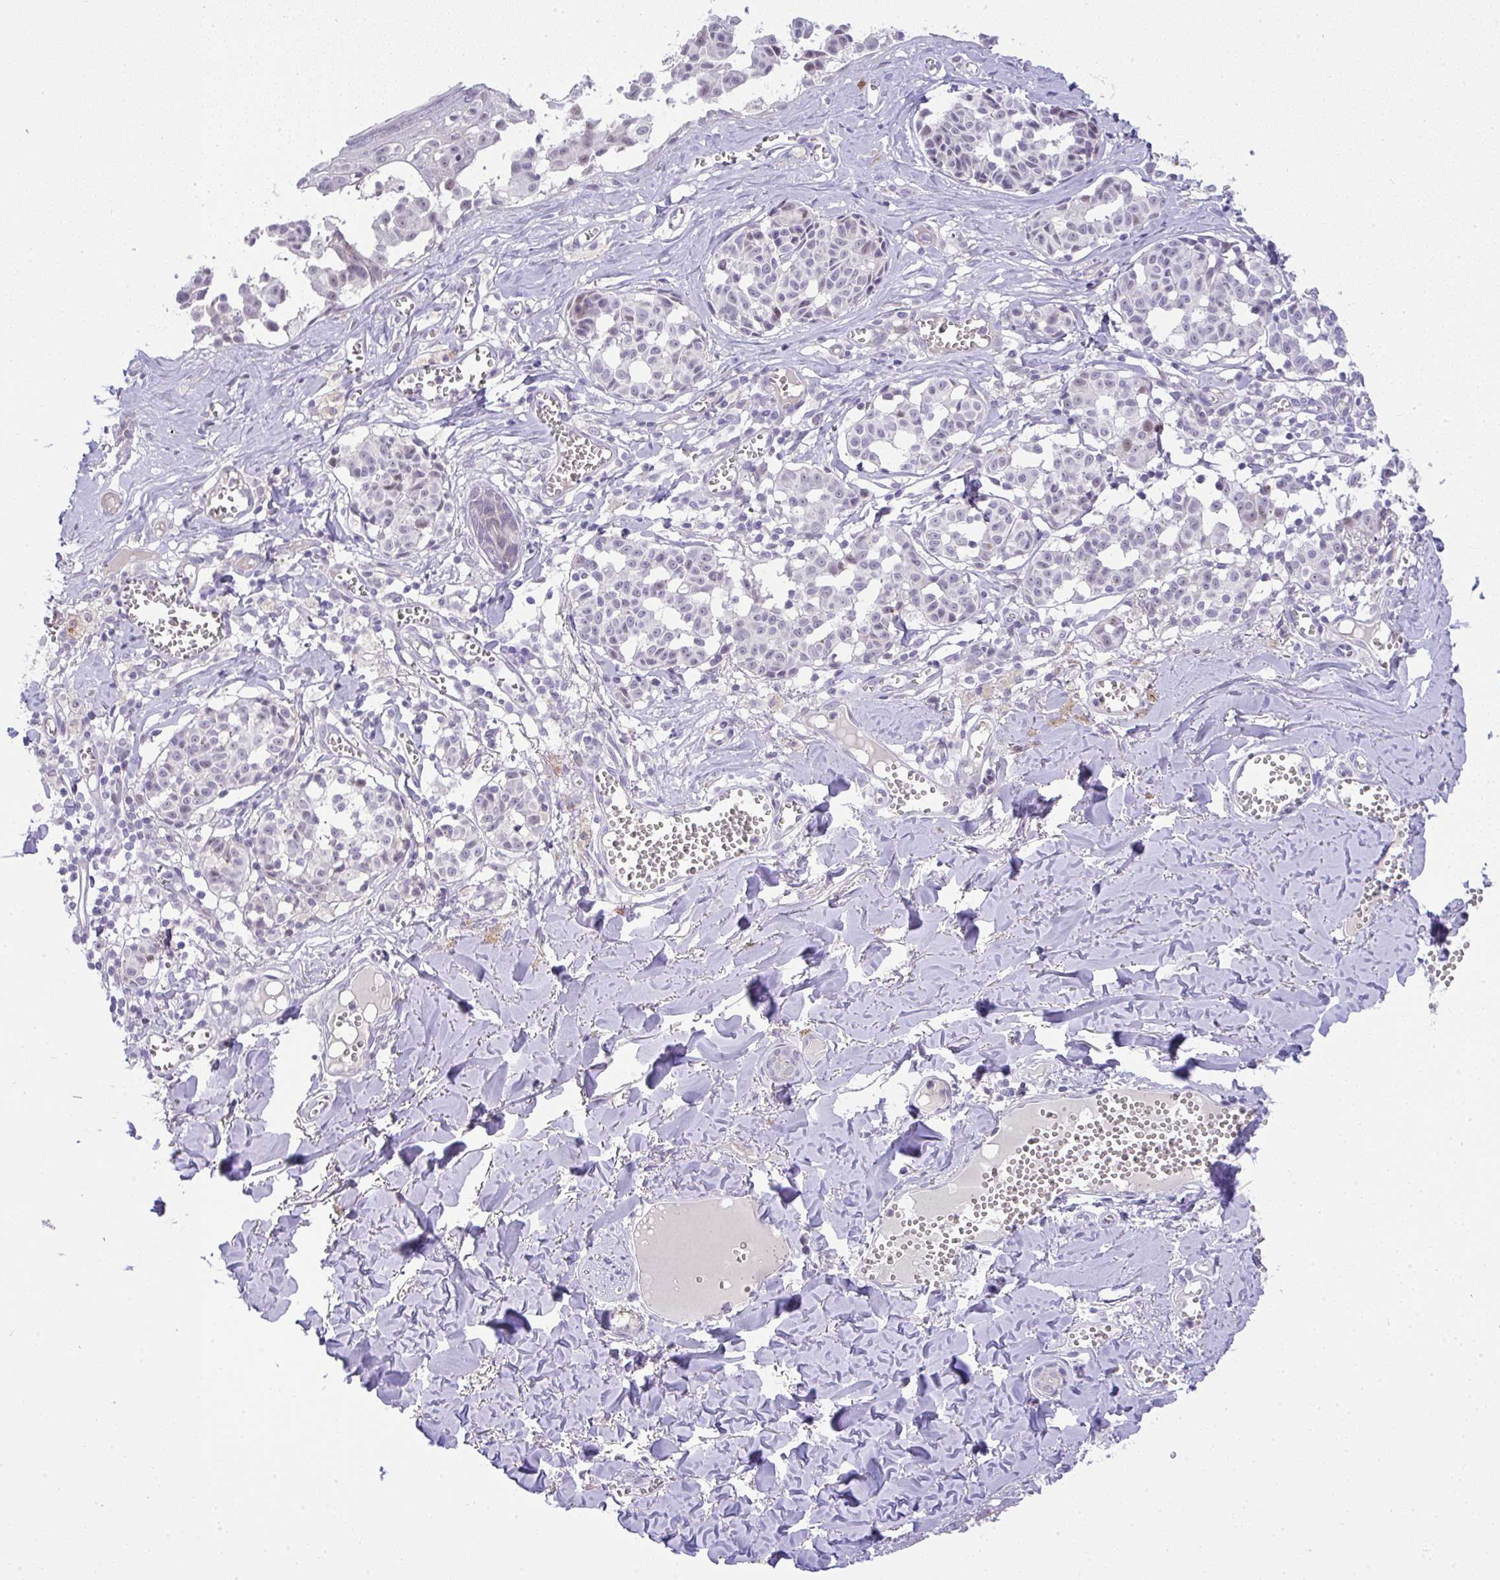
{"staining": {"intensity": "negative", "quantity": "none", "location": "none"}, "tissue": "melanoma", "cell_type": "Tumor cells", "image_type": "cancer", "snomed": [{"axis": "morphology", "description": "Malignant melanoma, NOS"}, {"axis": "topography", "description": "Skin"}], "caption": "IHC of melanoma displays no positivity in tumor cells.", "gene": "FAM177A1", "patient": {"sex": "female", "age": 43}}